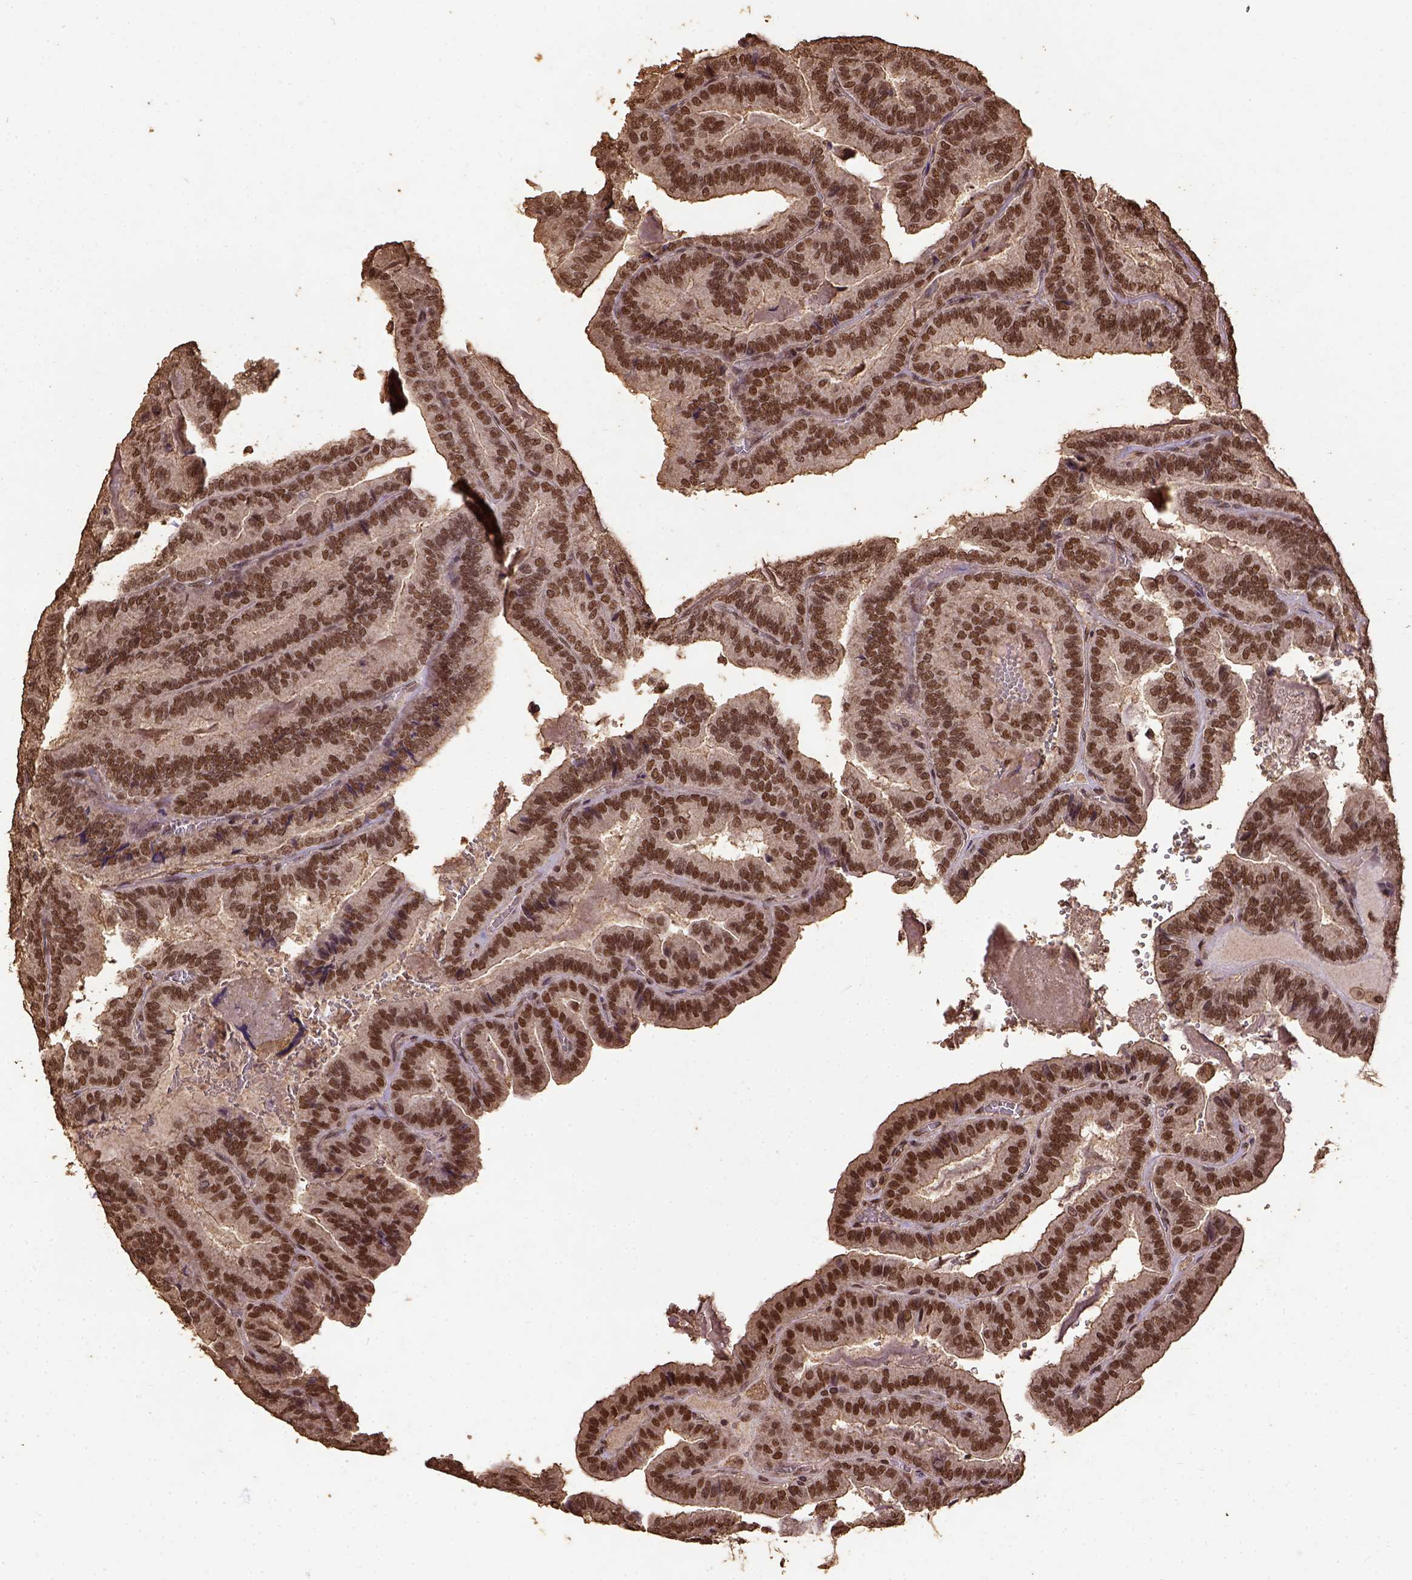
{"staining": {"intensity": "strong", "quantity": ">75%", "location": "nuclear"}, "tissue": "thyroid cancer", "cell_type": "Tumor cells", "image_type": "cancer", "snomed": [{"axis": "morphology", "description": "Papillary adenocarcinoma, NOS"}, {"axis": "topography", "description": "Thyroid gland"}], "caption": "Thyroid papillary adenocarcinoma was stained to show a protein in brown. There is high levels of strong nuclear expression in about >75% of tumor cells.", "gene": "NACC1", "patient": {"sex": "female", "age": 75}}